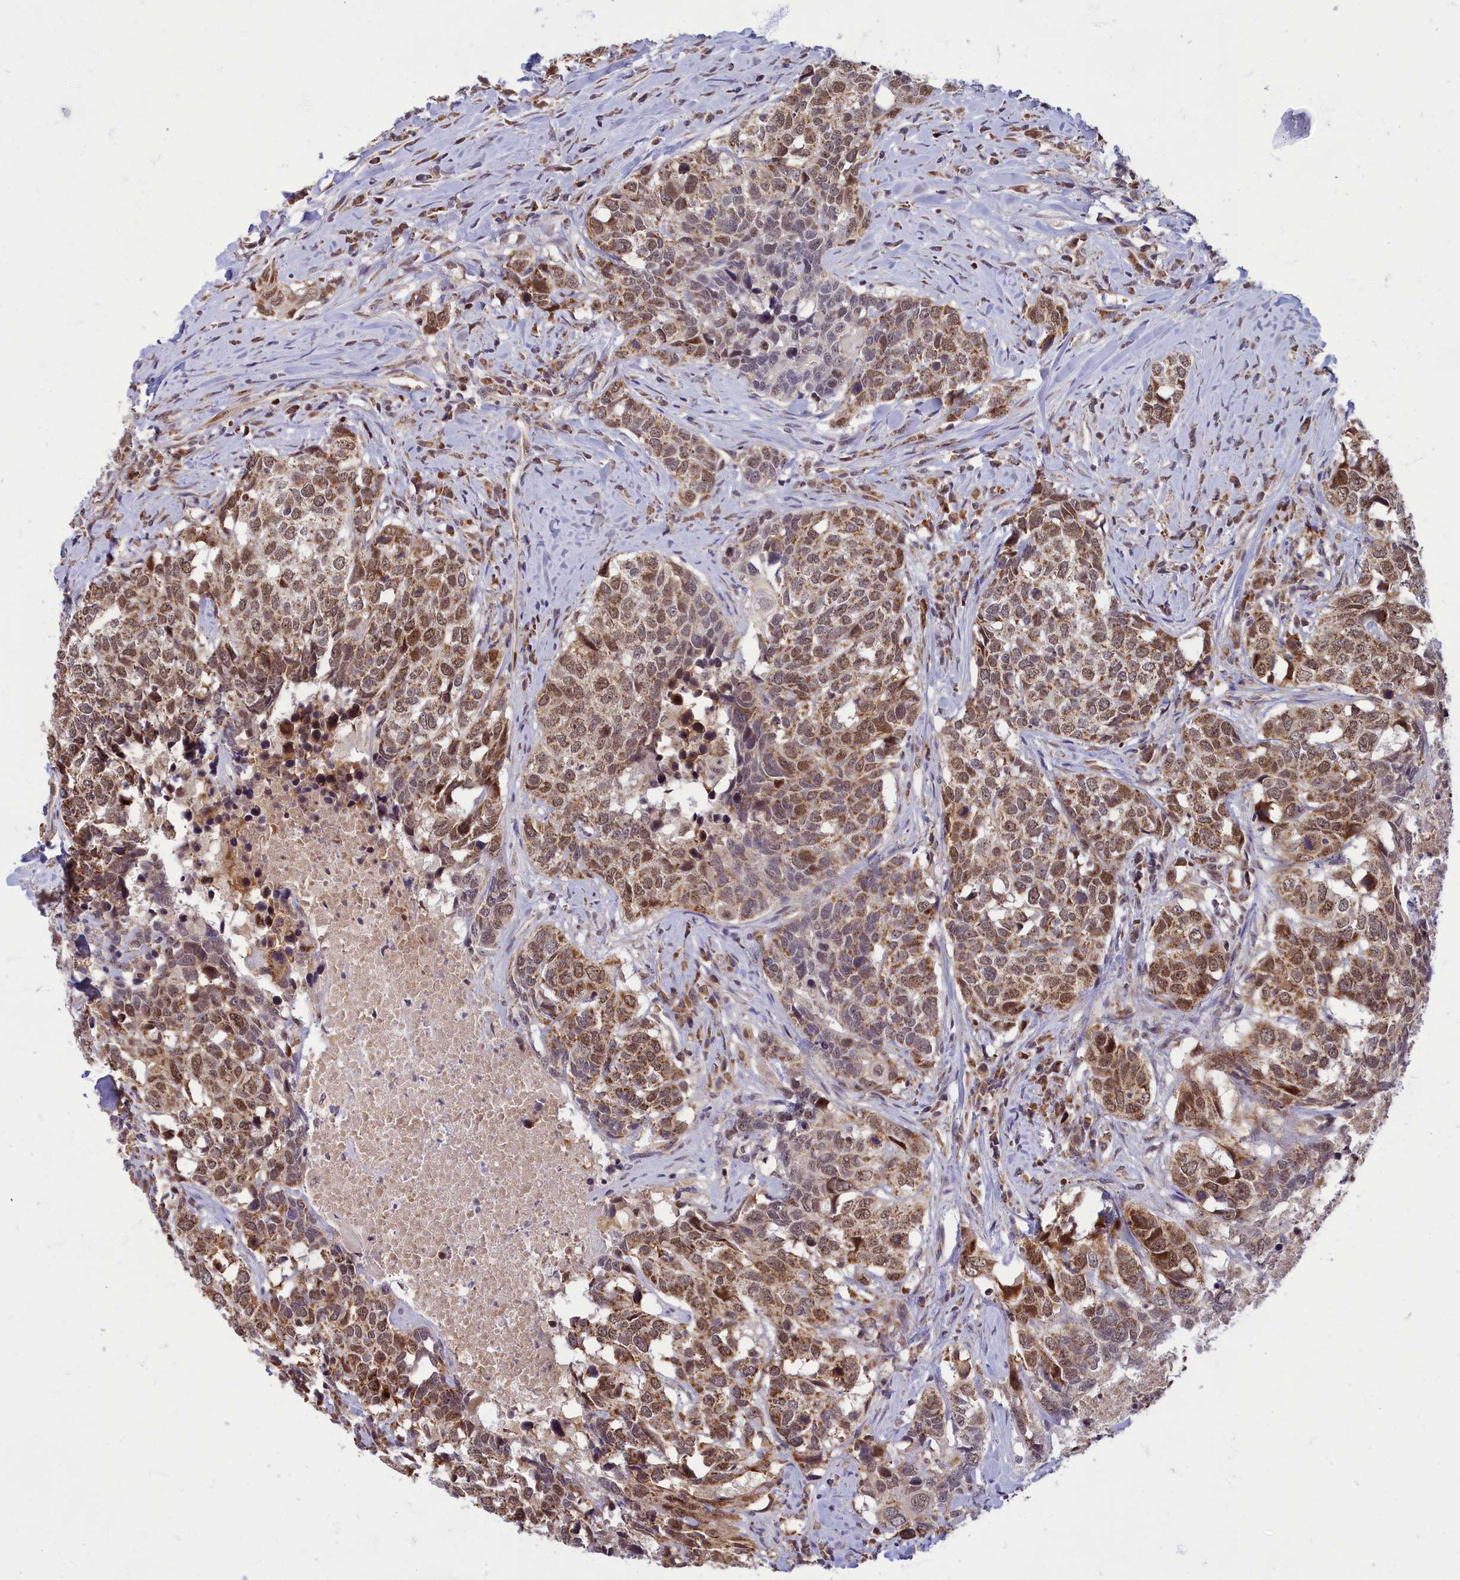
{"staining": {"intensity": "moderate", "quantity": ">75%", "location": "cytoplasmic/membranous,nuclear"}, "tissue": "head and neck cancer", "cell_type": "Tumor cells", "image_type": "cancer", "snomed": [{"axis": "morphology", "description": "Squamous cell carcinoma, NOS"}, {"axis": "topography", "description": "Head-Neck"}], "caption": "Head and neck squamous cell carcinoma tissue displays moderate cytoplasmic/membranous and nuclear positivity in about >75% of tumor cells The staining was performed using DAB, with brown indicating positive protein expression. Nuclei are stained blue with hematoxylin.", "gene": "EARS2", "patient": {"sex": "male", "age": 66}}